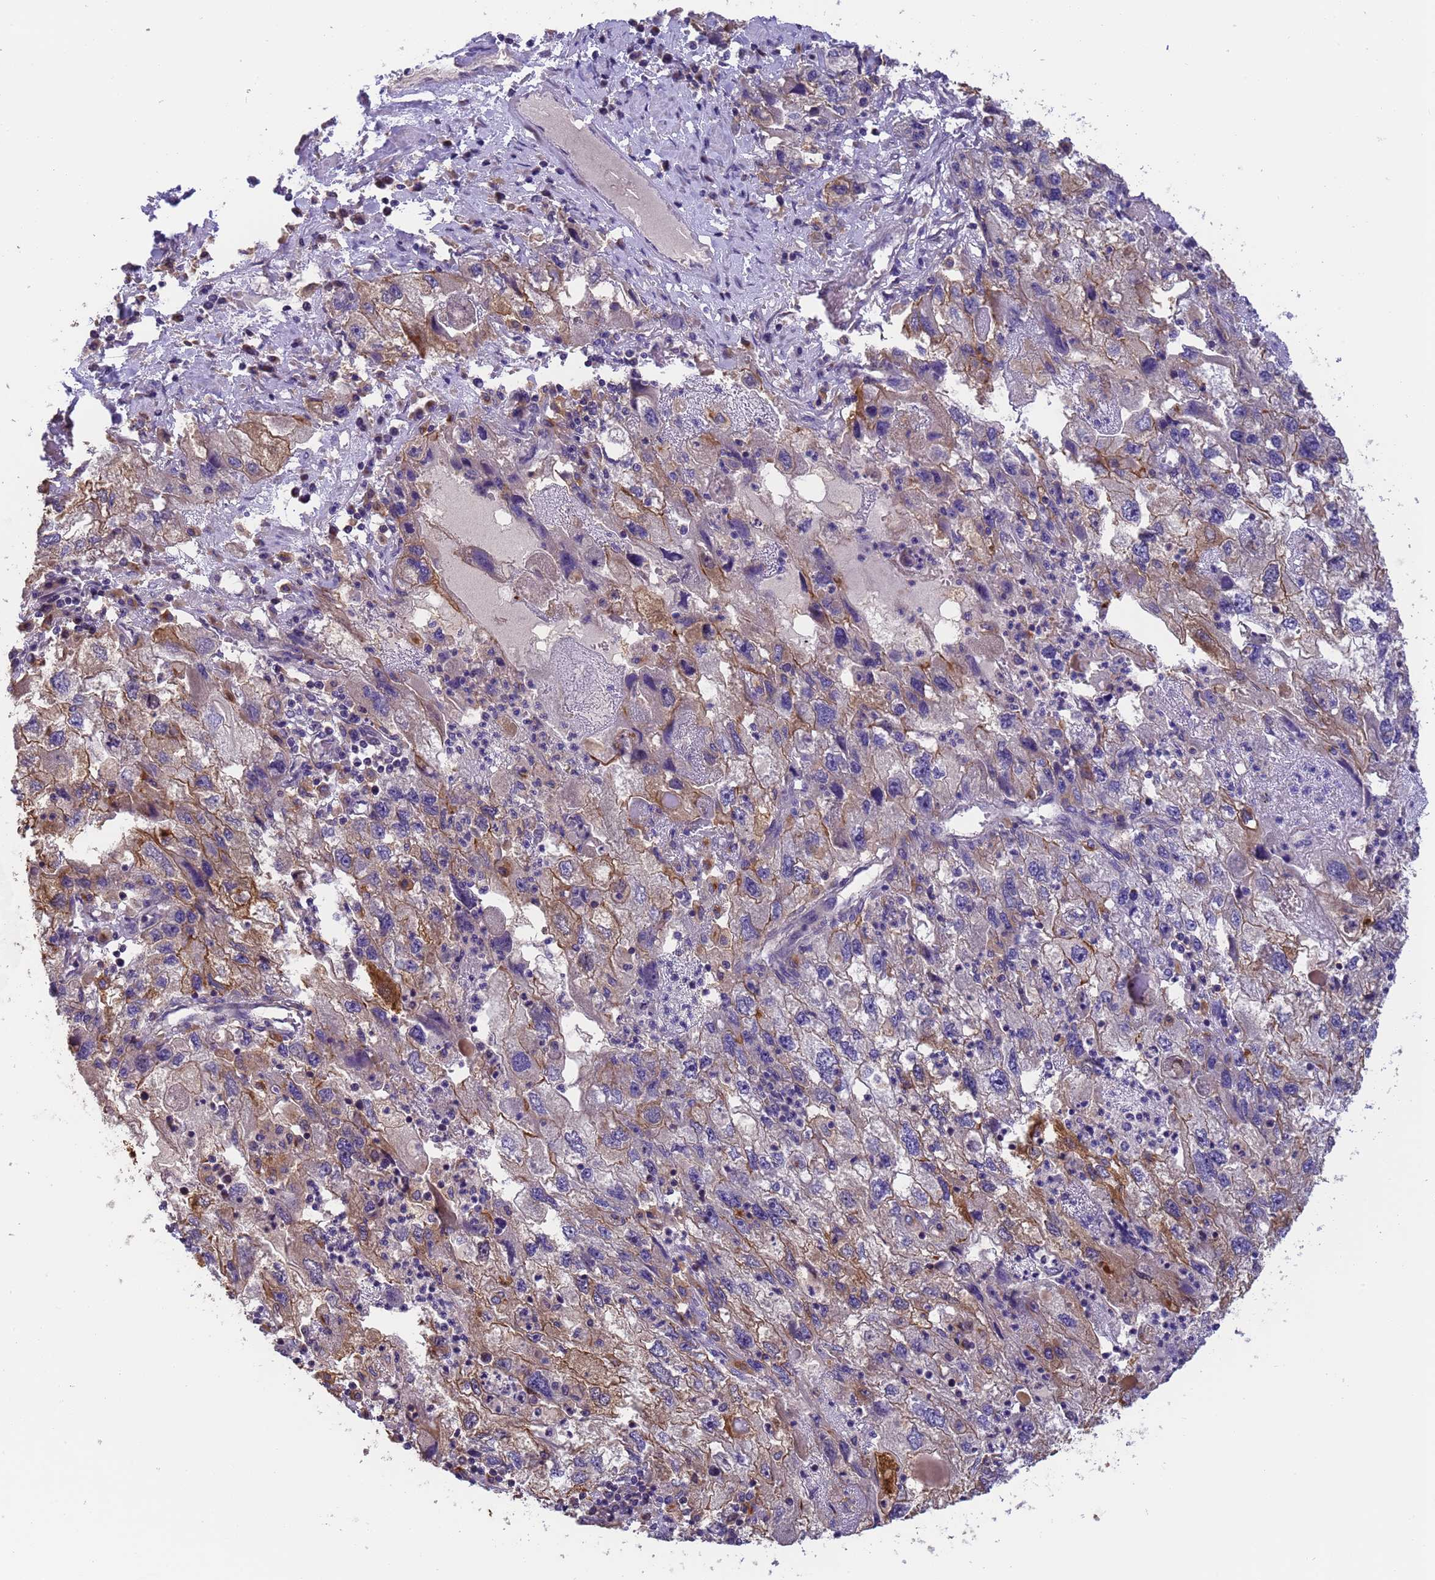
{"staining": {"intensity": "moderate", "quantity": "<25%", "location": "cytoplasmic/membranous"}, "tissue": "endometrial cancer", "cell_type": "Tumor cells", "image_type": "cancer", "snomed": [{"axis": "morphology", "description": "Adenocarcinoma, NOS"}, {"axis": "topography", "description": "Endometrium"}], "caption": "Immunohistochemistry (DAB) staining of endometrial adenocarcinoma reveals moderate cytoplasmic/membranous protein staining in about <25% of tumor cells.", "gene": "M6PR", "patient": {"sex": "female", "age": 49}}